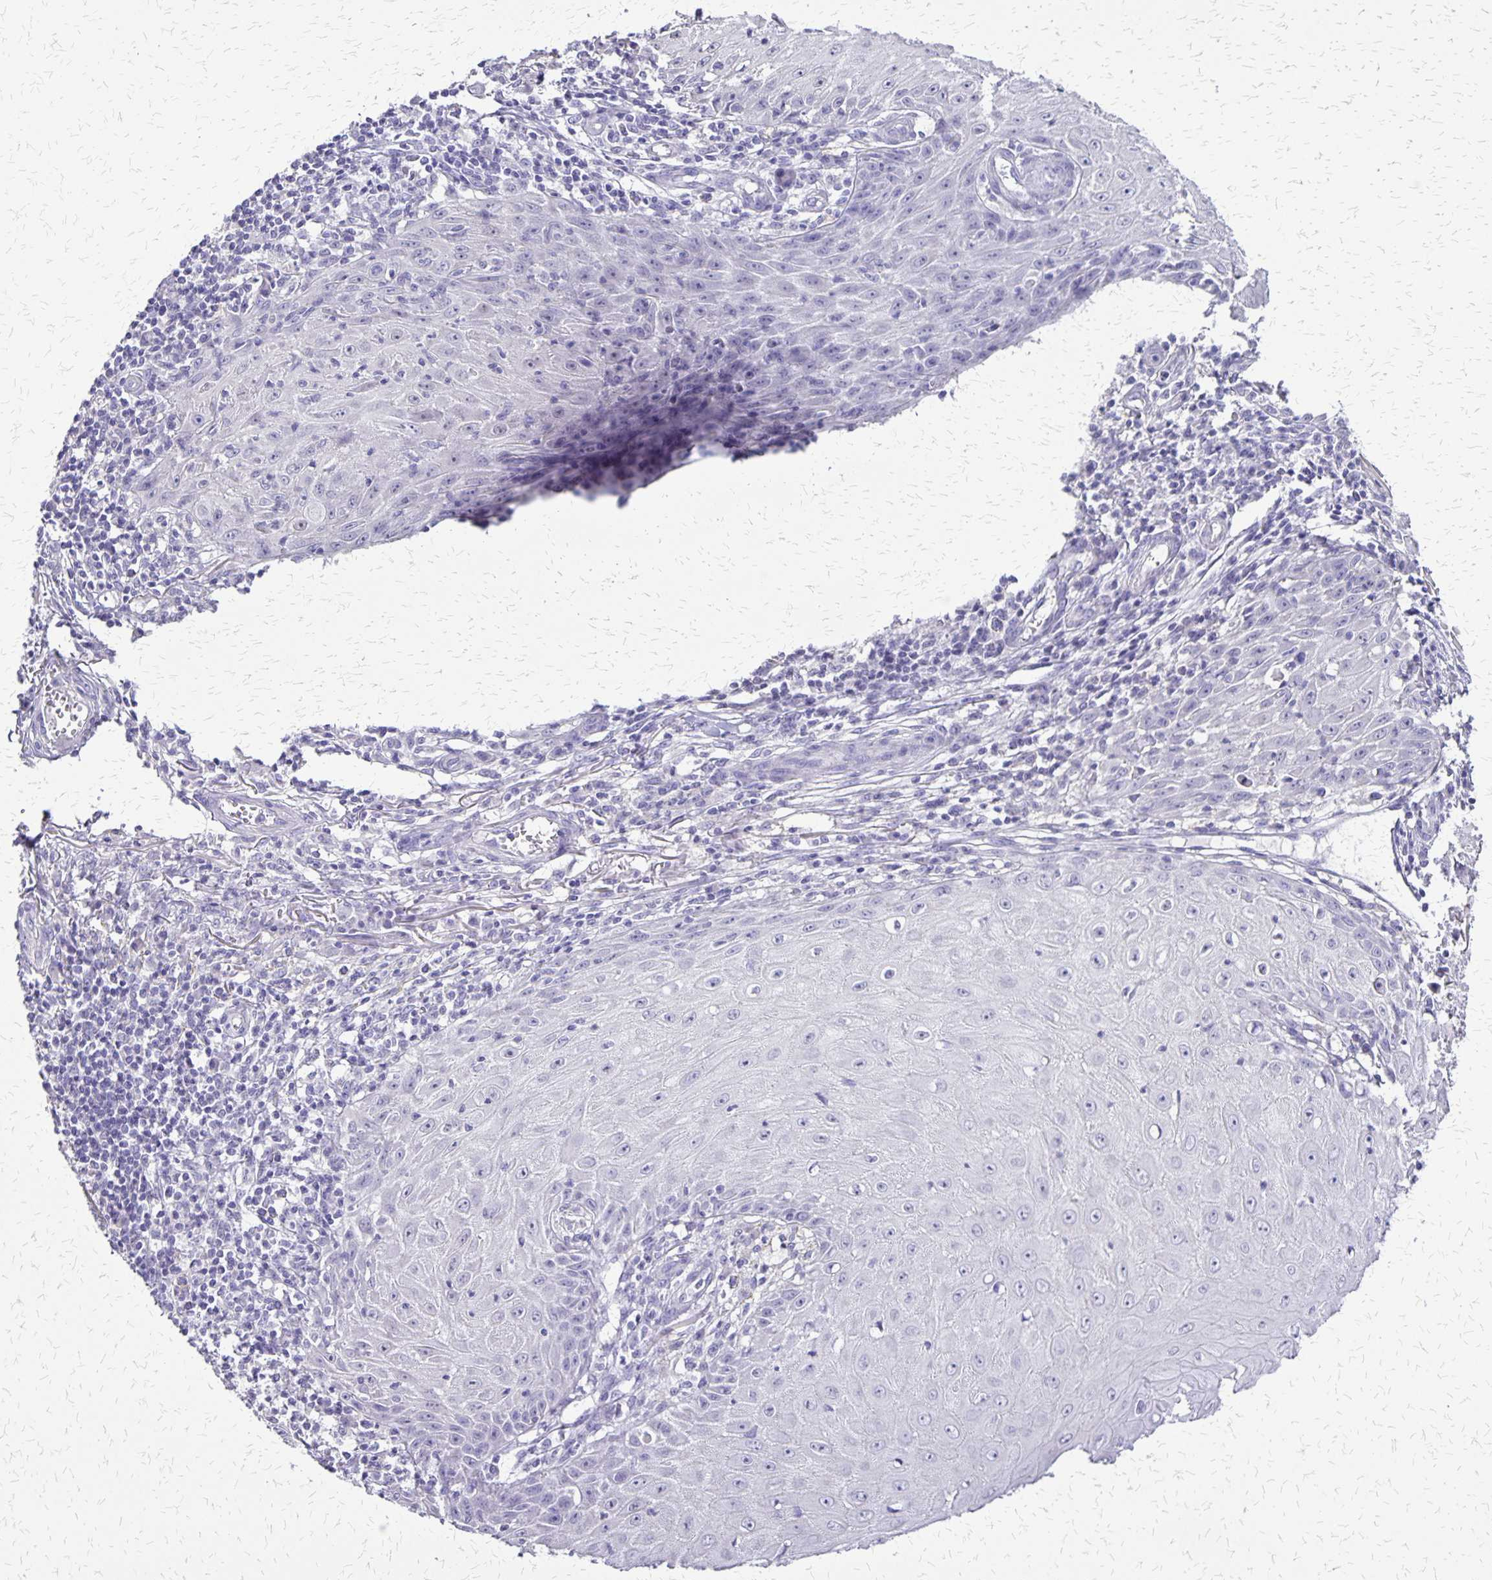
{"staining": {"intensity": "negative", "quantity": "none", "location": "none"}, "tissue": "skin cancer", "cell_type": "Tumor cells", "image_type": "cancer", "snomed": [{"axis": "morphology", "description": "Squamous cell carcinoma, NOS"}, {"axis": "topography", "description": "Skin"}], "caption": "The image reveals no staining of tumor cells in skin squamous cell carcinoma.", "gene": "SI", "patient": {"sex": "female", "age": 73}}